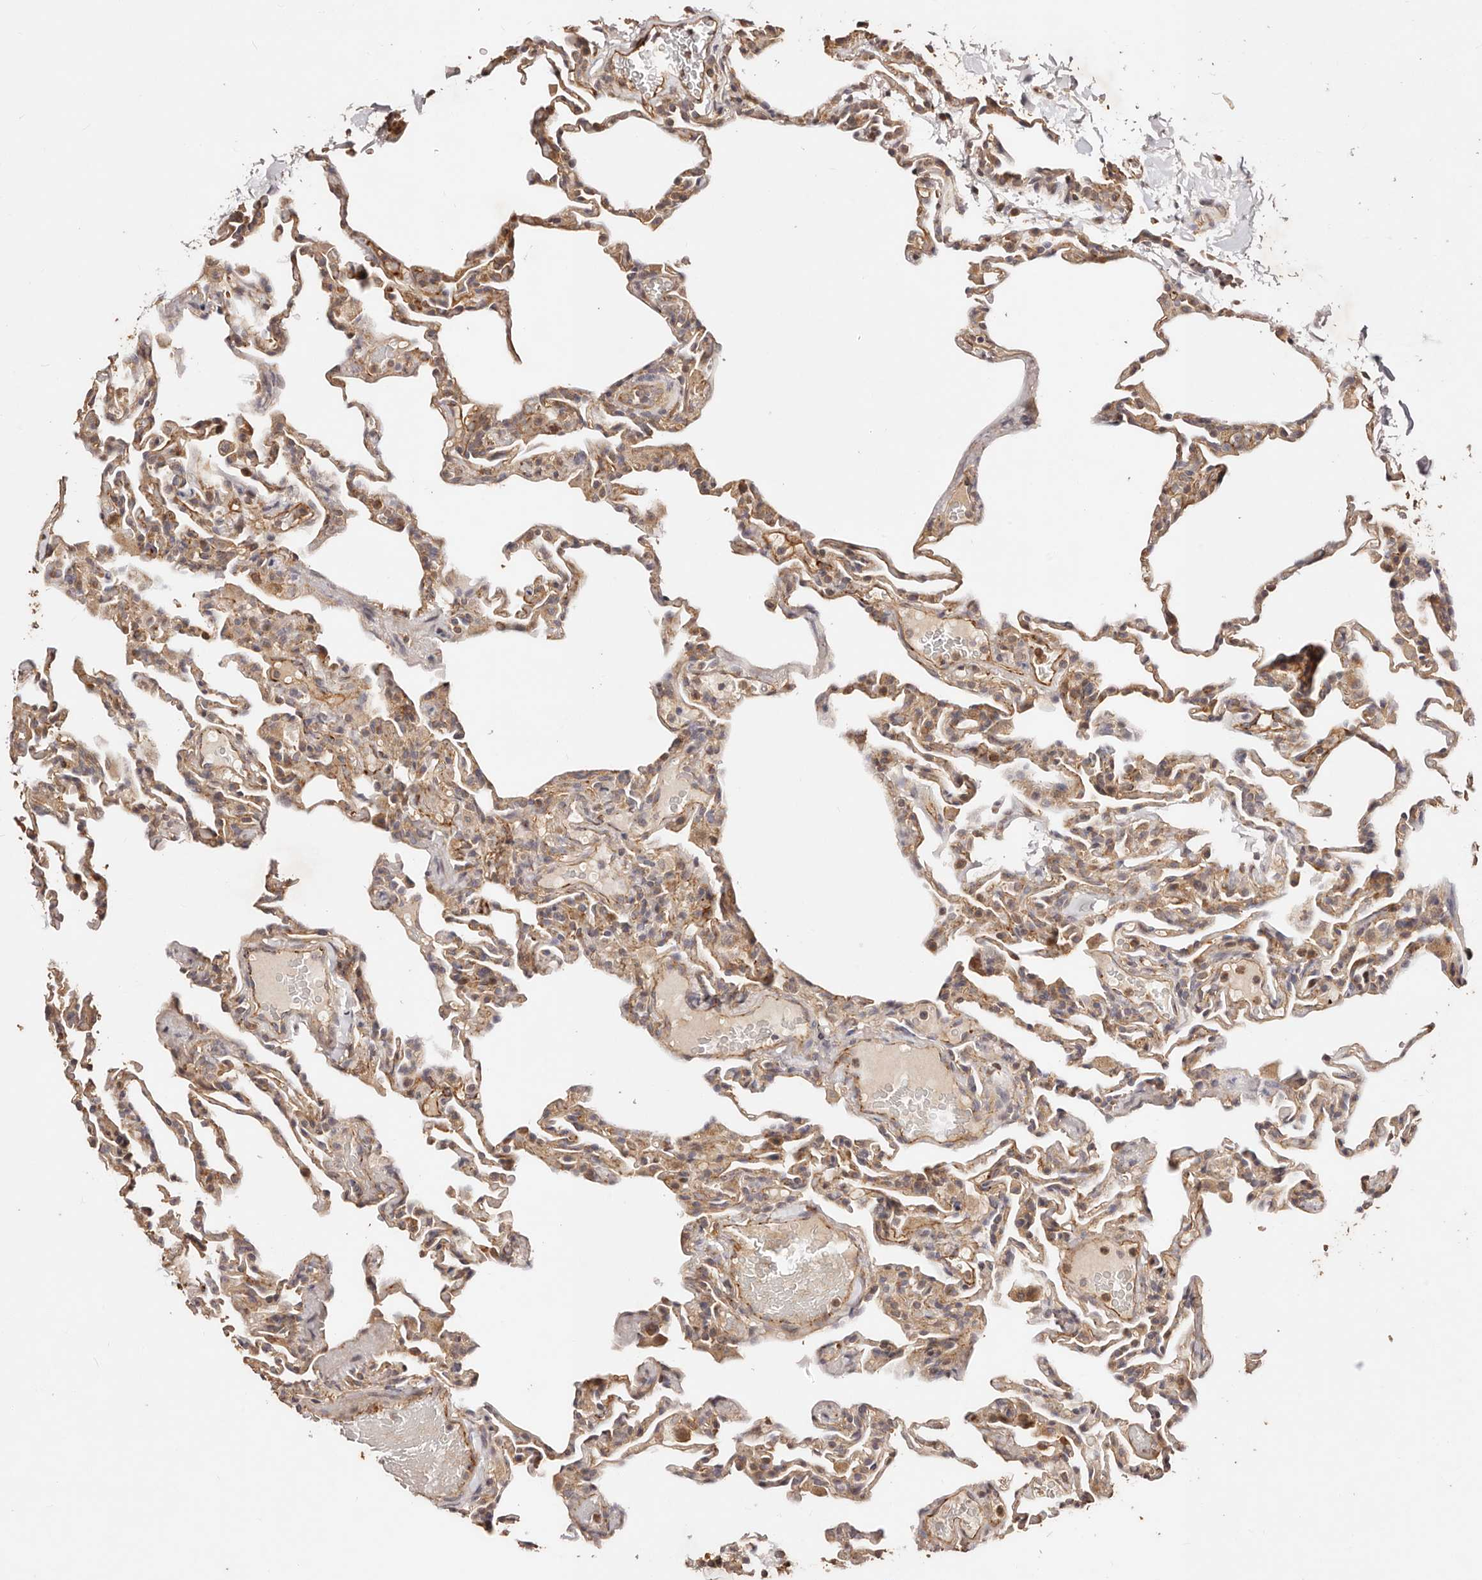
{"staining": {"intensity": "moderate", "quantity": "25%-75%", "location": "cytoplasmic/membranous"}, "tissue": "lung", "cell_type": "Alveolar cells", "image_type": "normal", "snomed": [{"axis": "morphology", "description": "Normal tissue, NOS"}, {"axis": "topography", "description": "Lung"}], "caption": "This is a photomicrograph of immunohistochemistry staining of unremarkable lung, which shows moderate expression in the cytoplasmic/membranous of alveolar cells.", "gene": "CCL14", "patient": {"sex": "male", "age": 20}}